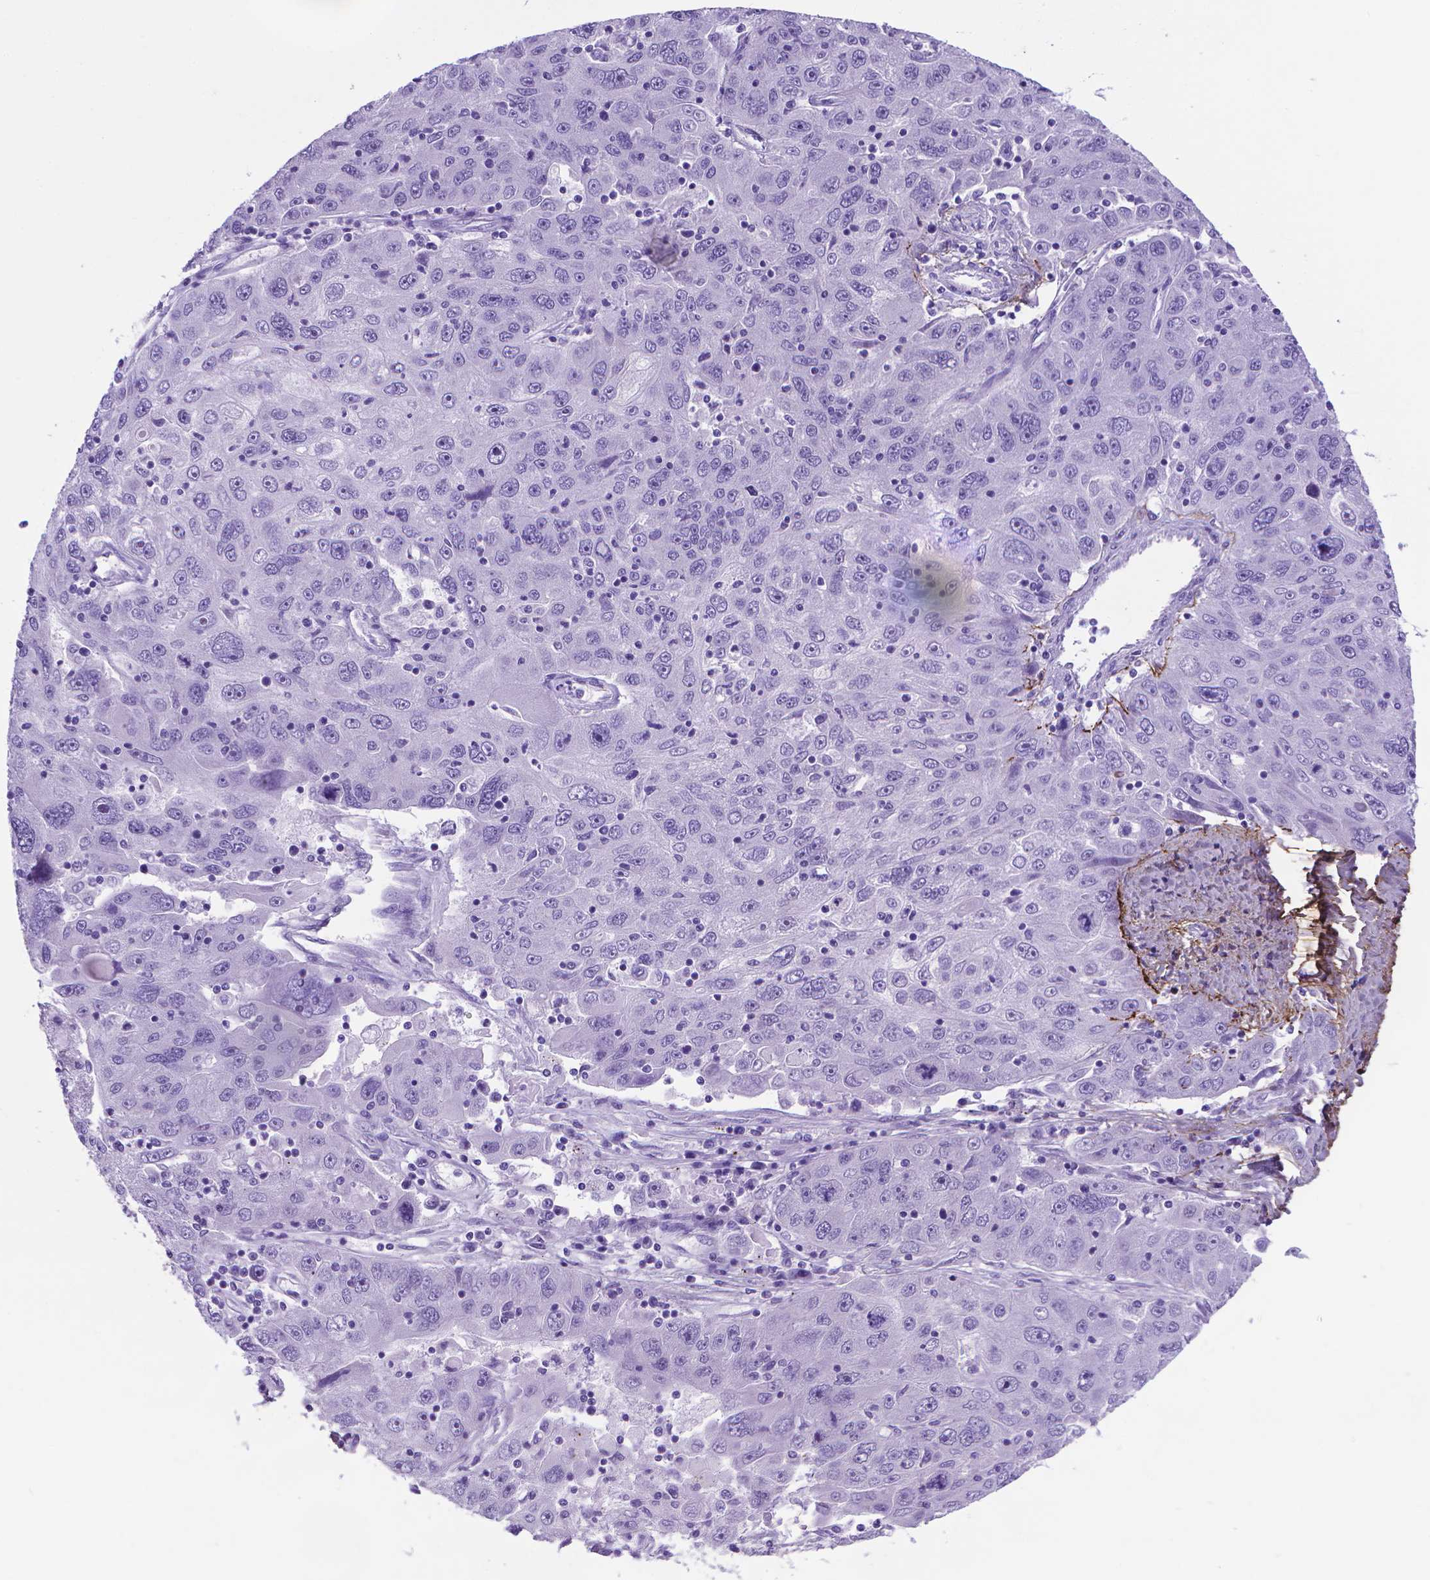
{"staining": {"intensity": "negative", "quantity": "none", "location": "none"}, "tissue": "stomach cancer", "cell_type": "Tumor cells", "image_type": "cancer", "snomed": [{"axis": "morphology", "description": "Adenocarcinoma, NOS"}, {"axis": "topography", "description": "Stomach"}], "caption": "This image is of adenocarcinoma (stomach) stained with IHC to label a protein in brown with the nuclei are counter-stained blue. There is no staining in tumor cells.", "gene": "MFAP2", "patient": {"sex": "male", "age": 56}}